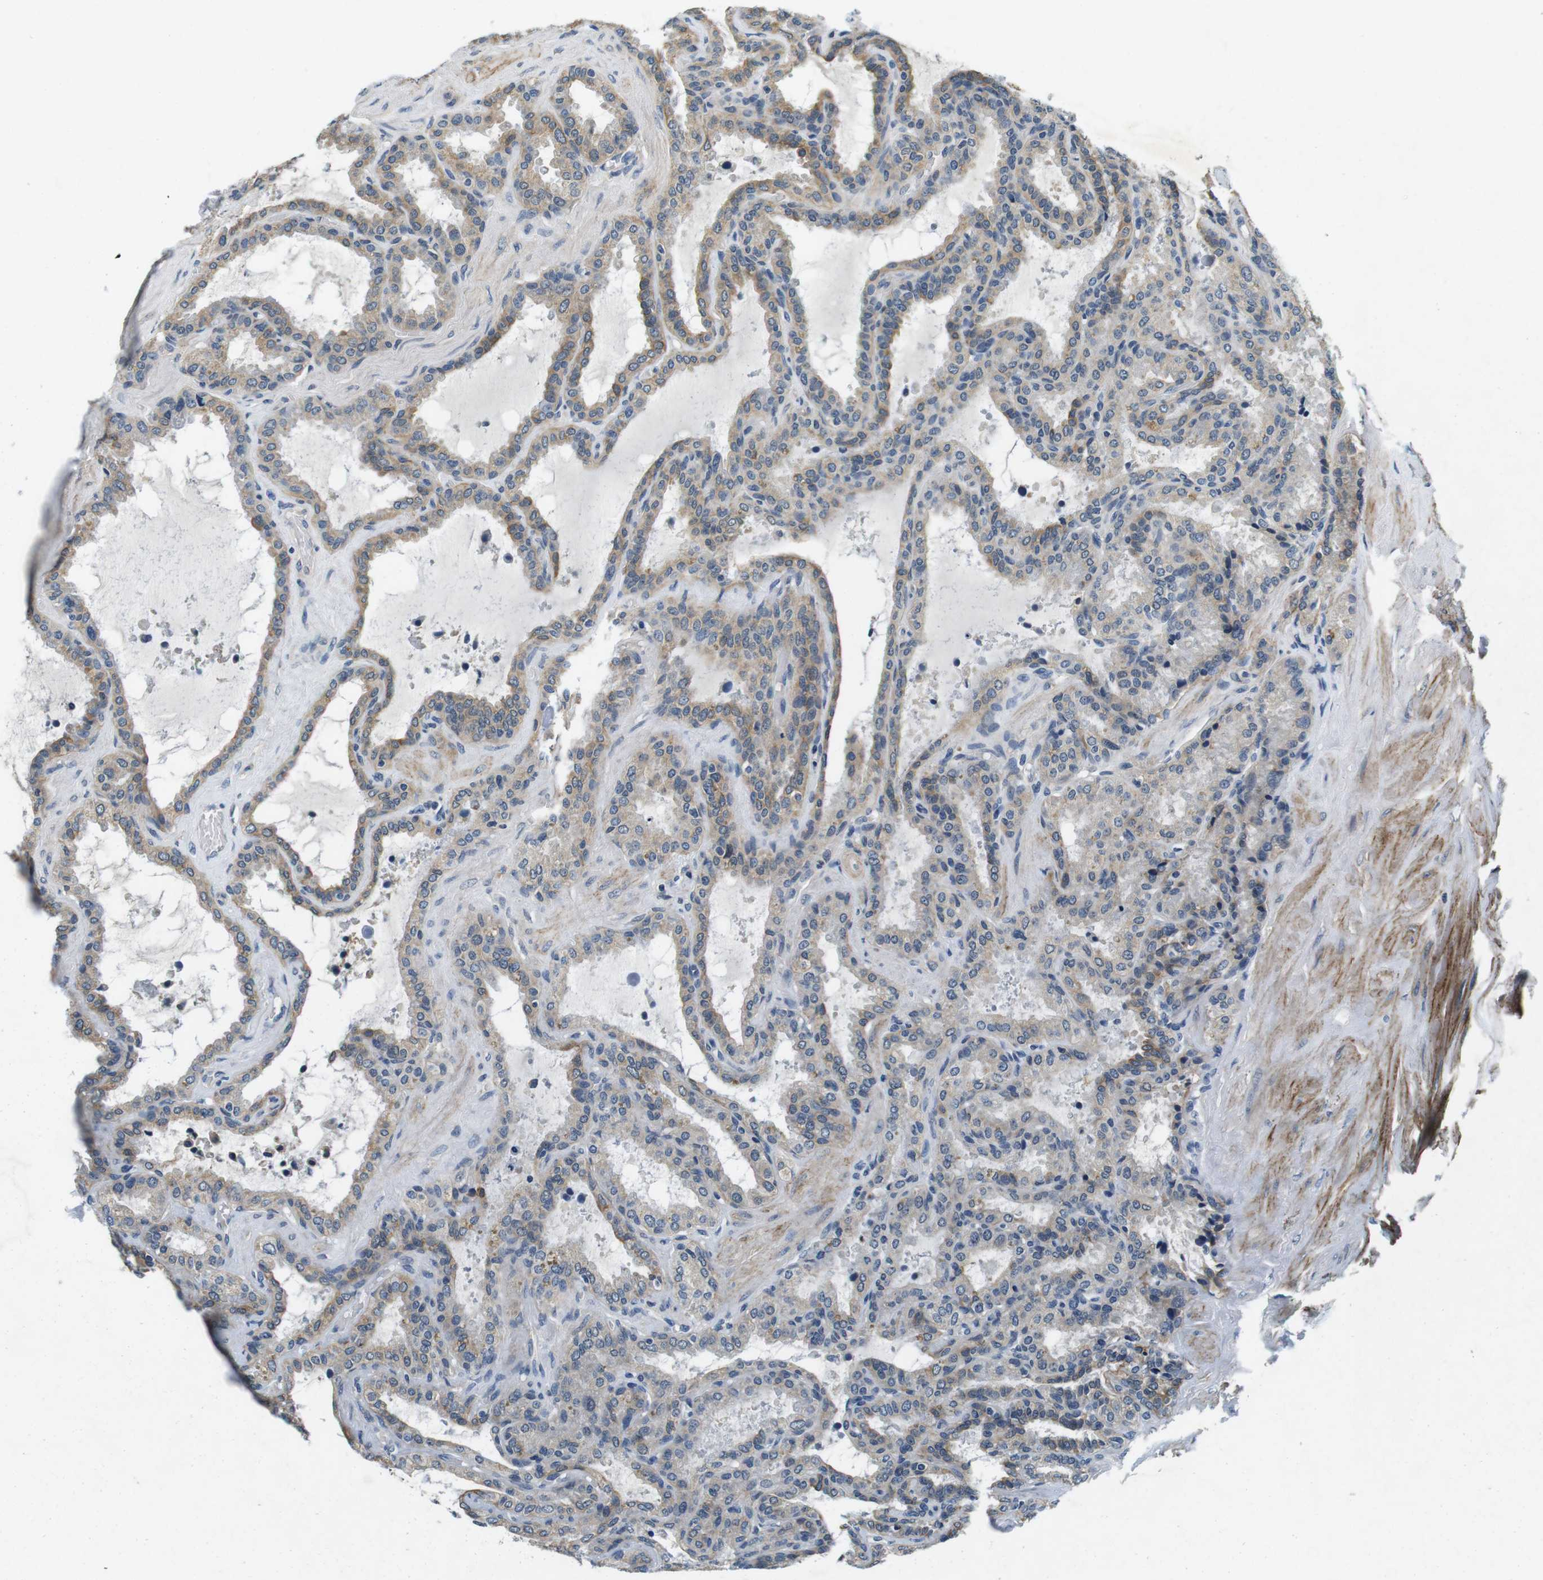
{"staining": {"intensity": "moderate", "quantity": ">75%", "location": "cytoplasmic/membranous"}, "tissue": "seminal vesicle", "cell_type": "Glandular cells", "image_type": "normal", "snomed": [{"axis": "morphology", "description": "Normal tissue, NOS"}, {"axis": "topography", "description": "Seminal veicle"}], "caption": "Benign seminal vesicle exhibits moderate cytoplasmic/membranous positivity in approximately >75% of glandular cells, visualized by immunohistochemistry.", "gene": "DTNA", "patient": {"sex": "male", "age": 46}}